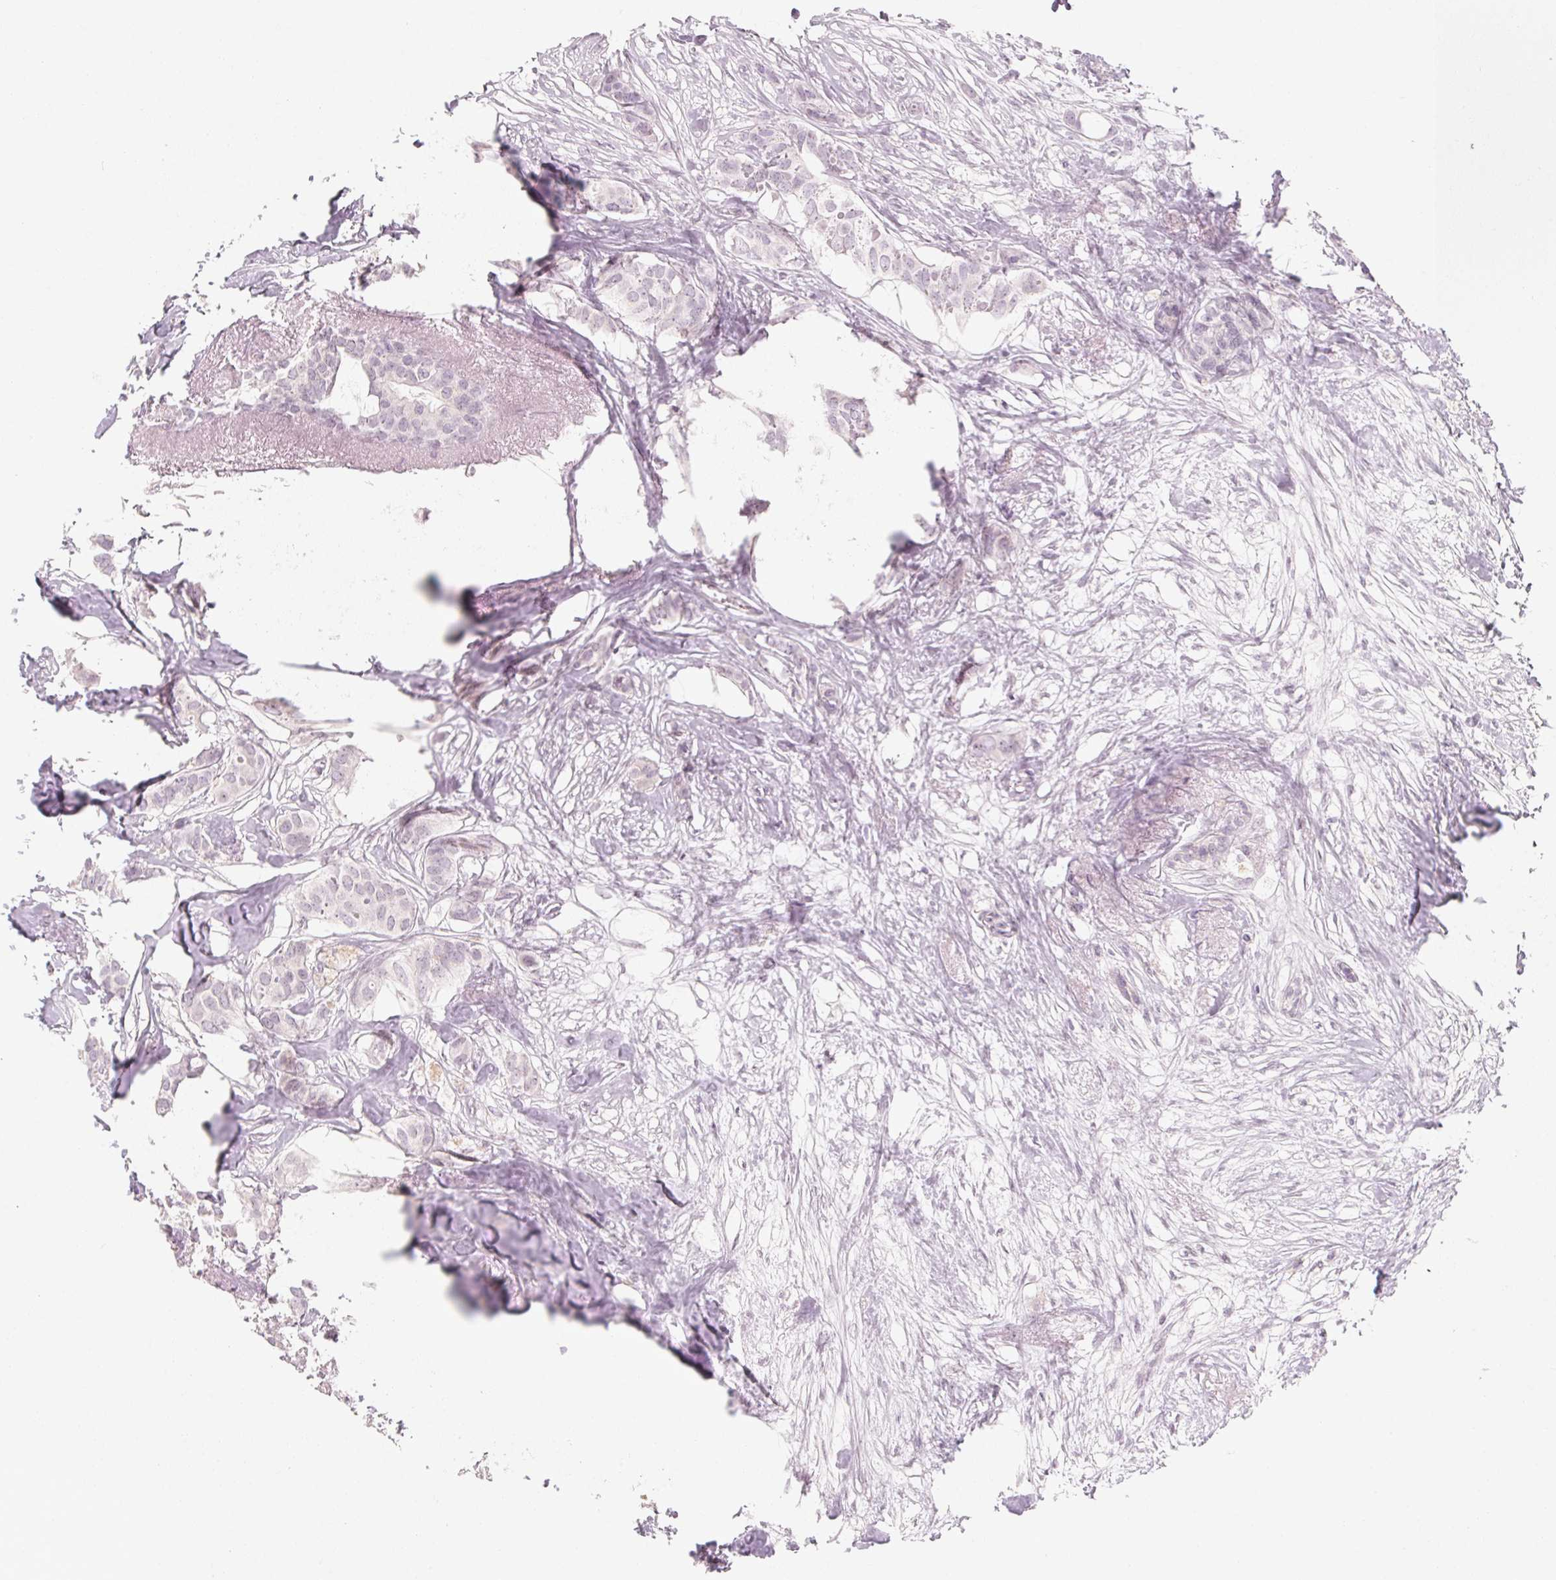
{"staining": {"intensity": "negative", "quantity": "none", "location": "none"}, "tissue": "breast cancer", "cell_type": "Tumor cells", "image_type": "cancer", "snomed": [{"axis": "morphology", "description": "Duct carcinoma"}, {"axis": "topography", "description": "Breast"}], "caption": "DAB immunohistochemical staining of invasive ductal carcinoma (breast) shows no significant positivity in tumor cells.", "gene": "KCNQ2", "patient": {"sex": "female", "age": 62}}